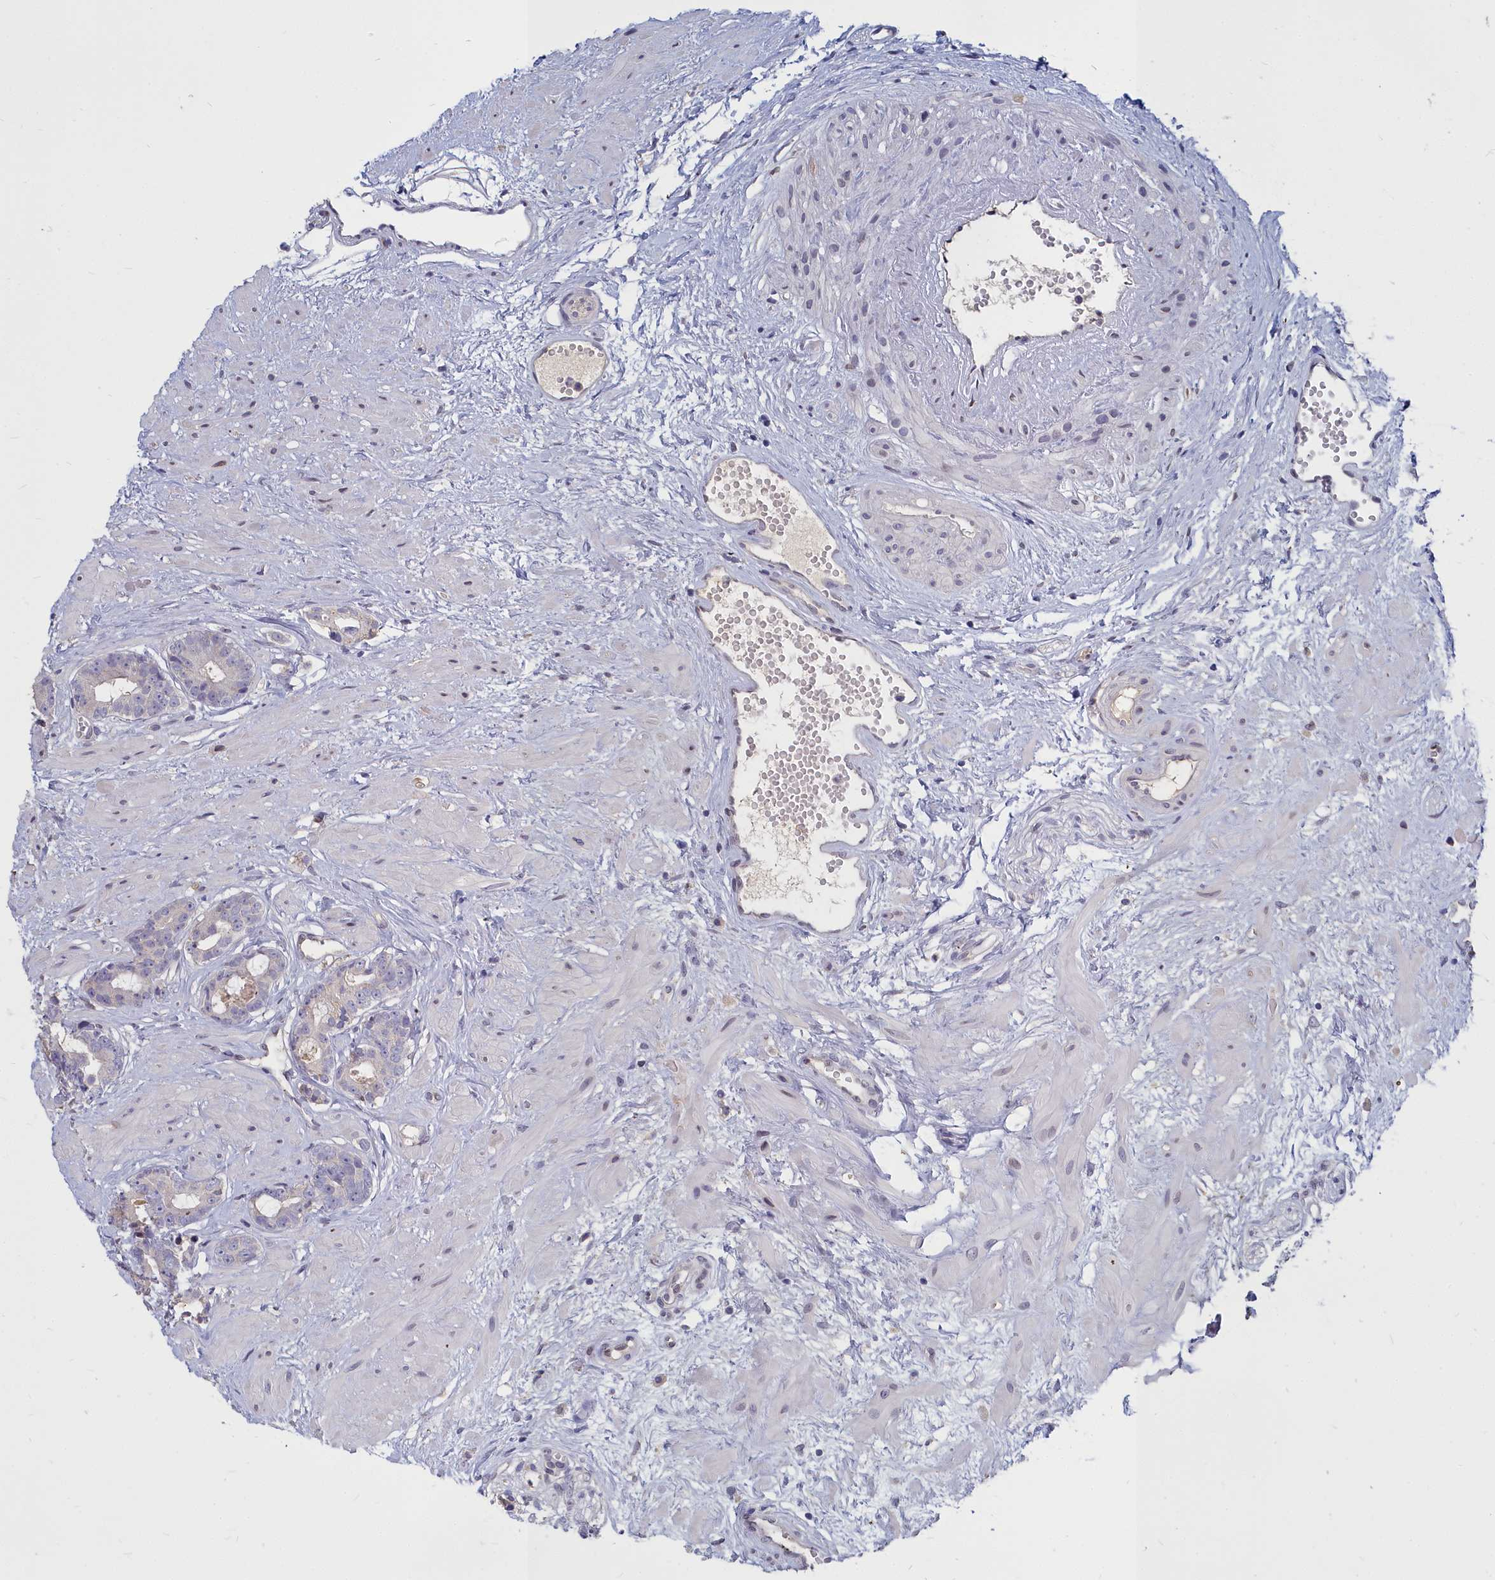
{"staining": {"intensity": "negative", "quantity": "none", "location": "none"}, "tissue": "prostate cancer", "cell_type": "Tumor cells", "image_type": "cancer", "snomed": [{"axis": "morphology", "description": "Adenocarcinoma, Low grade"}, {"axis": "topography", "description": "Prostate"}], "caption": "An immunohistochemistry histopathology image of prostate cancer is shown. There is no staining in tumor cells of prostate cancer. The staining is performed using DAB (3,3'-diaminobenzidine) brown chromogen with nuclei counter-stained in using hematoxylin.", "gene": "NOXA1", "patient": {"sex": "male", "age": 64}}